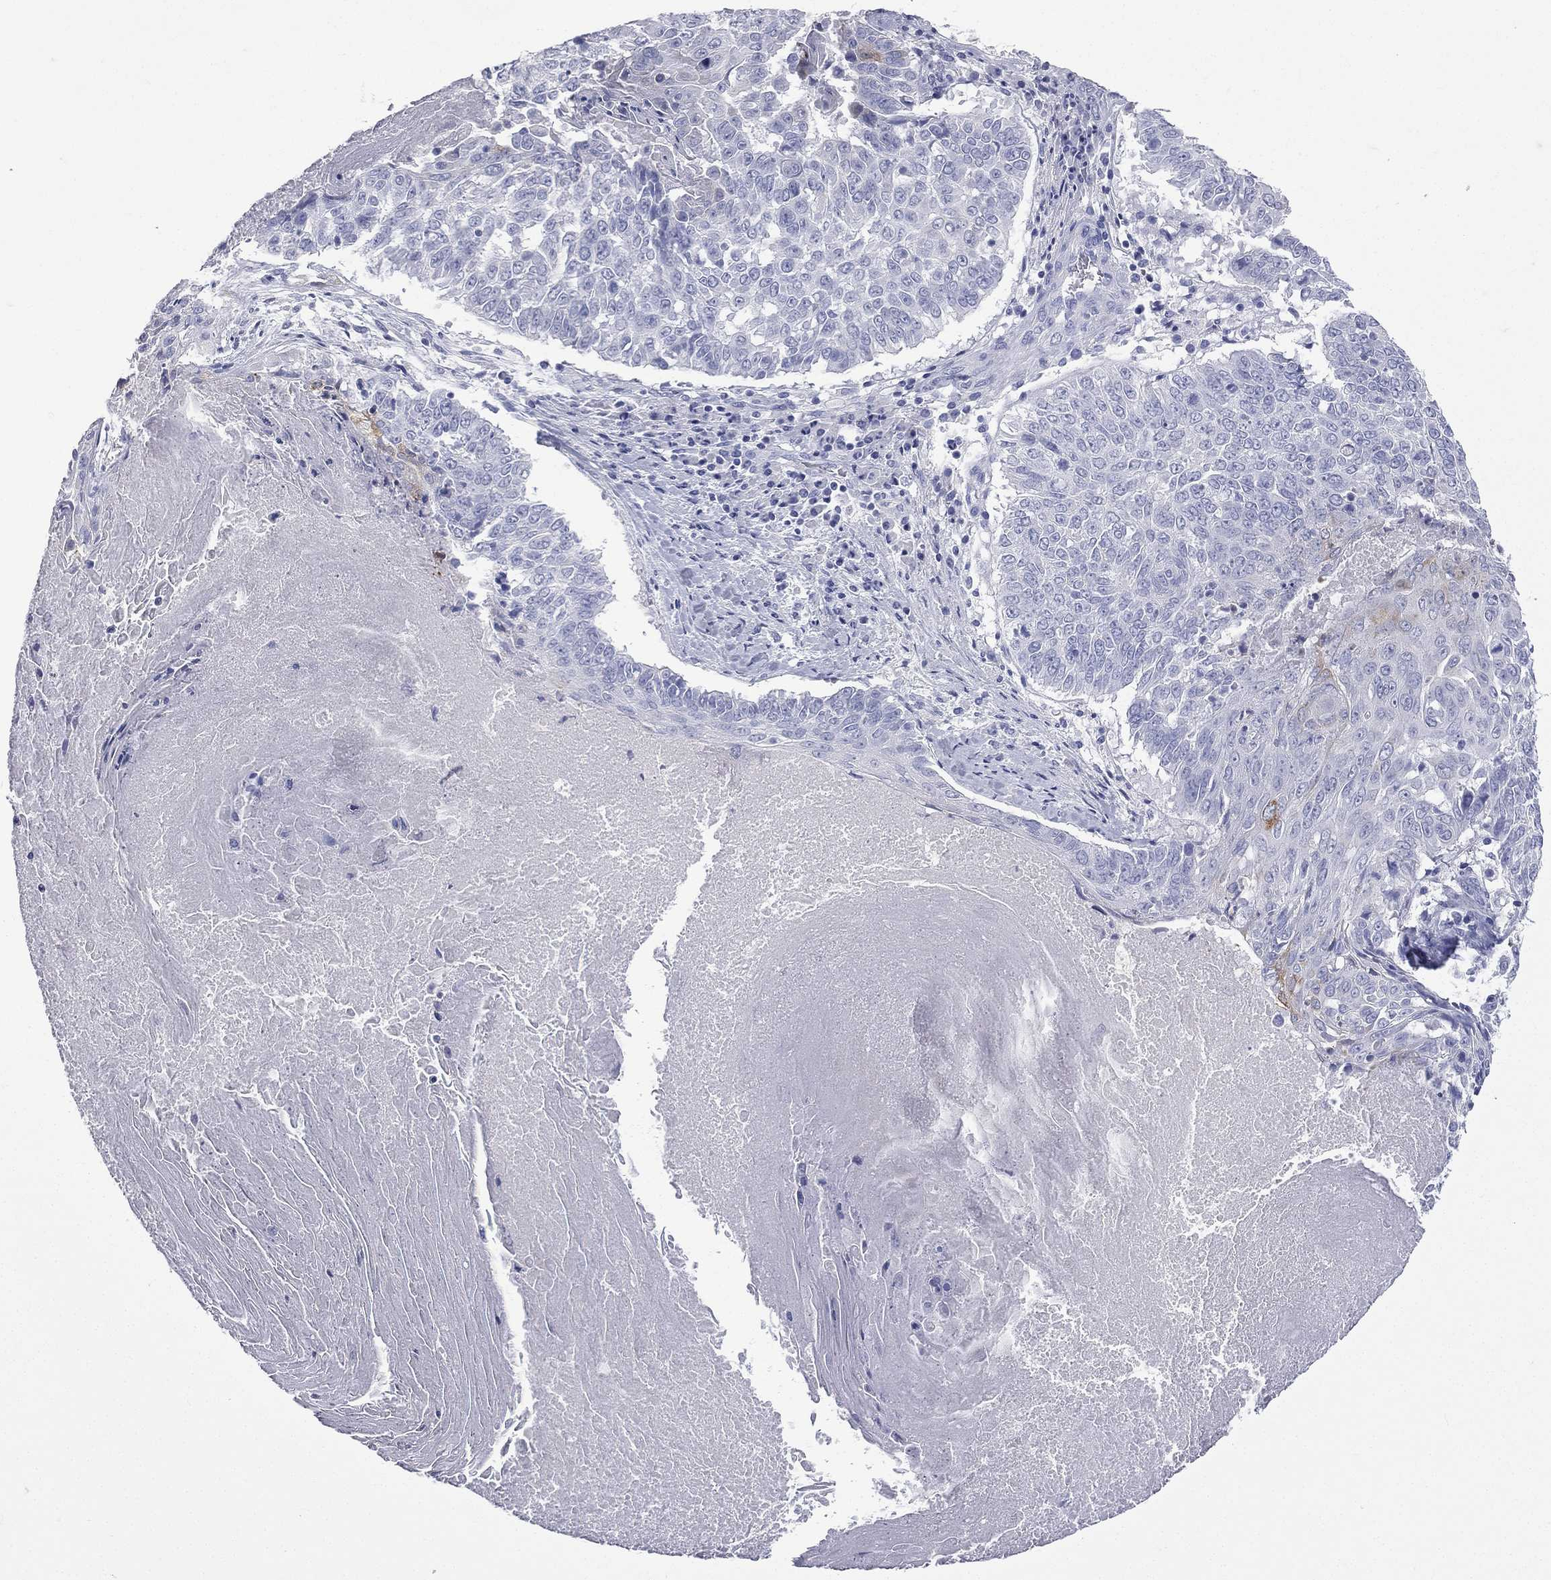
{"staining": {"intensity": "negative", "quantity": "none", "location": "none"}, "tissue": "lung cancer", "cell_type": "Tumor cells", "image_type": "cancer", "snomed": [{"axis": "morphology", "description": "Squamous cell carcinoma, NOS"}, {"axis": "topography", "description": "Lung"}], "caption": "Immunohistochemistry (IHC) micrograph of neoplastic tissue: human squamous cell carcinoma (lung) stained with DAB demonstrates no significant protein expression in tumor cells.", "gene": "CES2", "patient": {"sex": "male", "age": 64}}